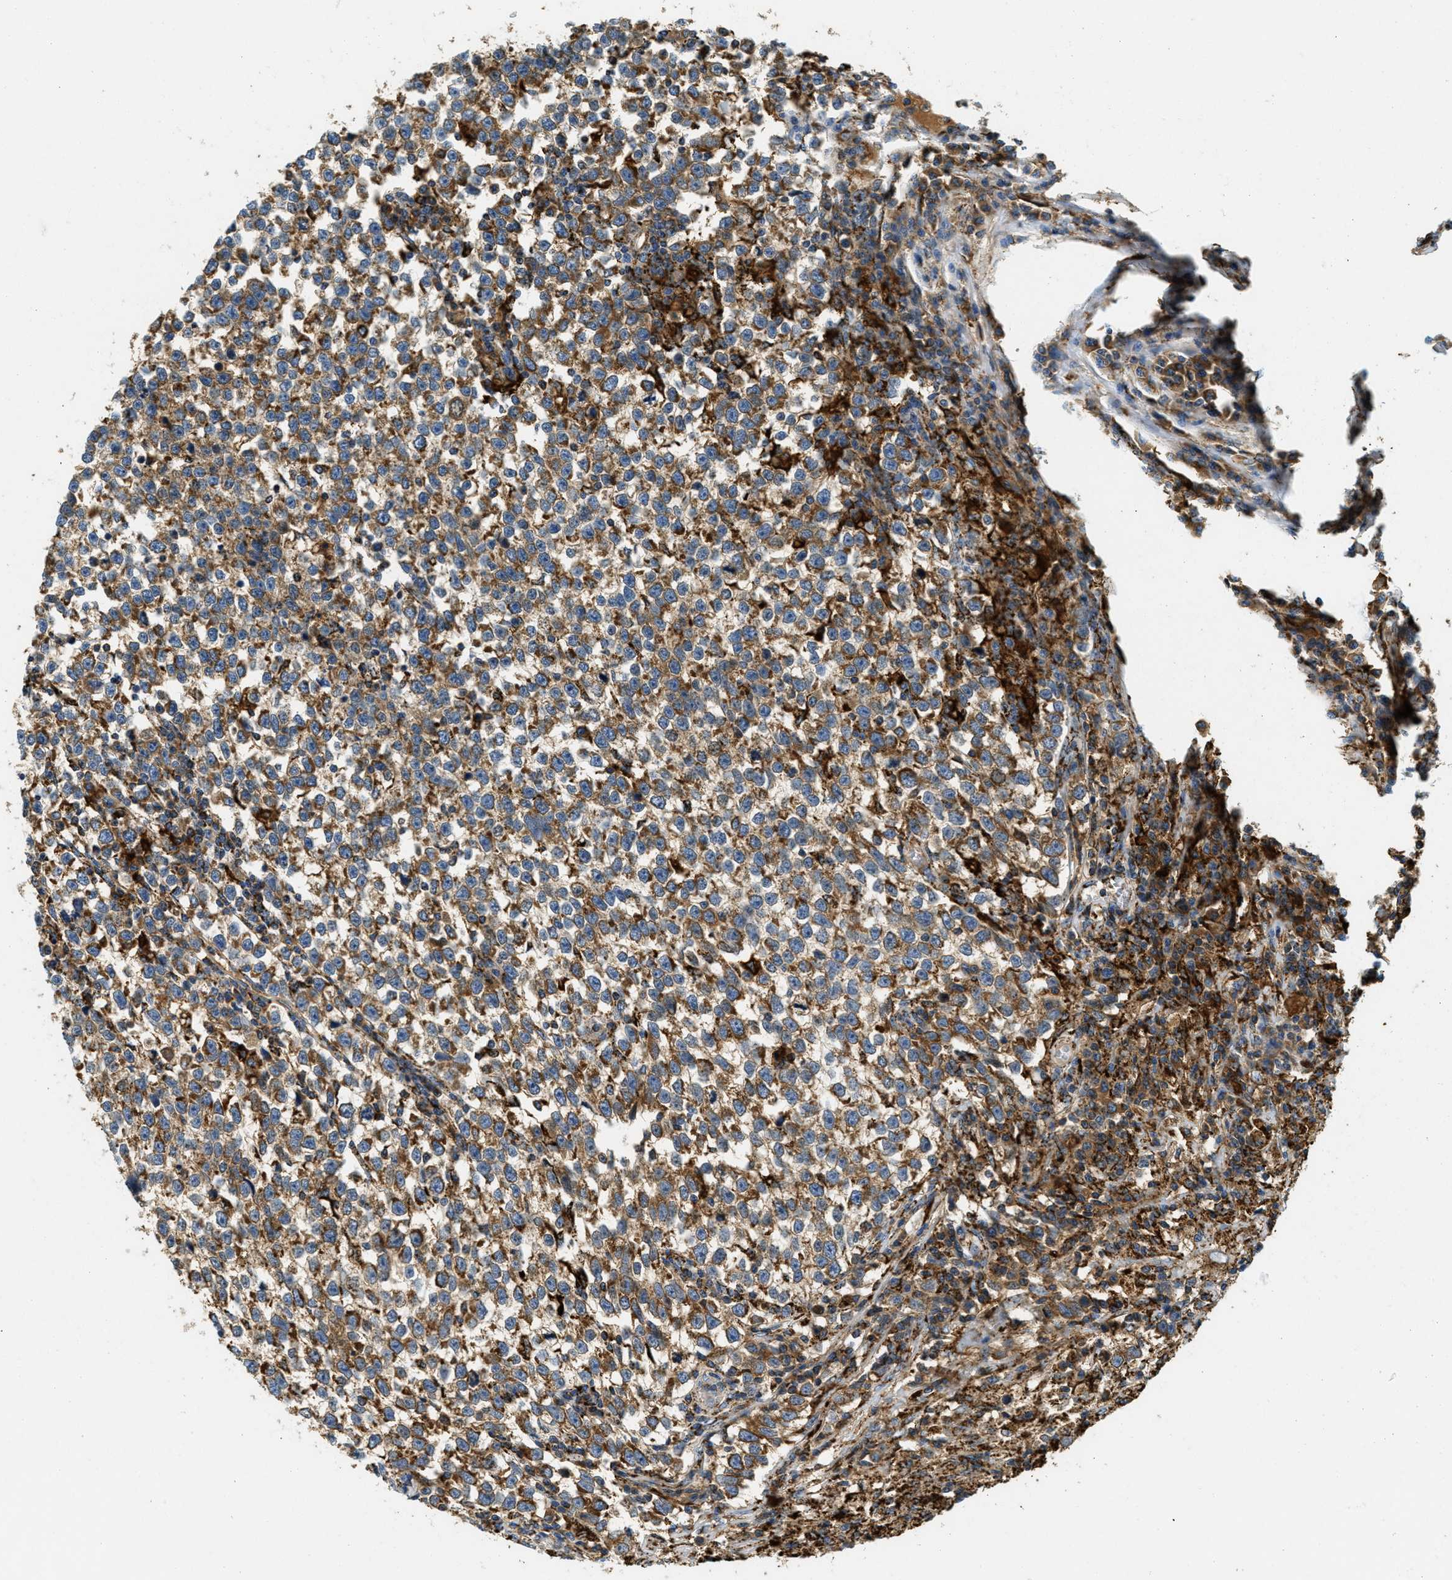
{"staining": {"intensity": "moderate", "quantity": ">75%", "location": "cytoplasmic/membranous"}, "tissue": "testis cancer", "cell_type": "Tumor cells", "image_type": "cancer", "snomed": [{"axis": "morphology", "description": "Normal tissue, NOS"}, {"axis": "morphology", "description": "Seminoma, NOS"}, {"axis": "topography", "description": "Testis"}], "caption": "Immunohistochemistry (DAB (3,3'-diaminobenzidine)) staining of testis cancer reveals moderate cytoplasmic/membranous protein expression in approximately >75% of tumor cells.", "gene": "HLCS", "patient": {"sex": "male", "age": 43}}